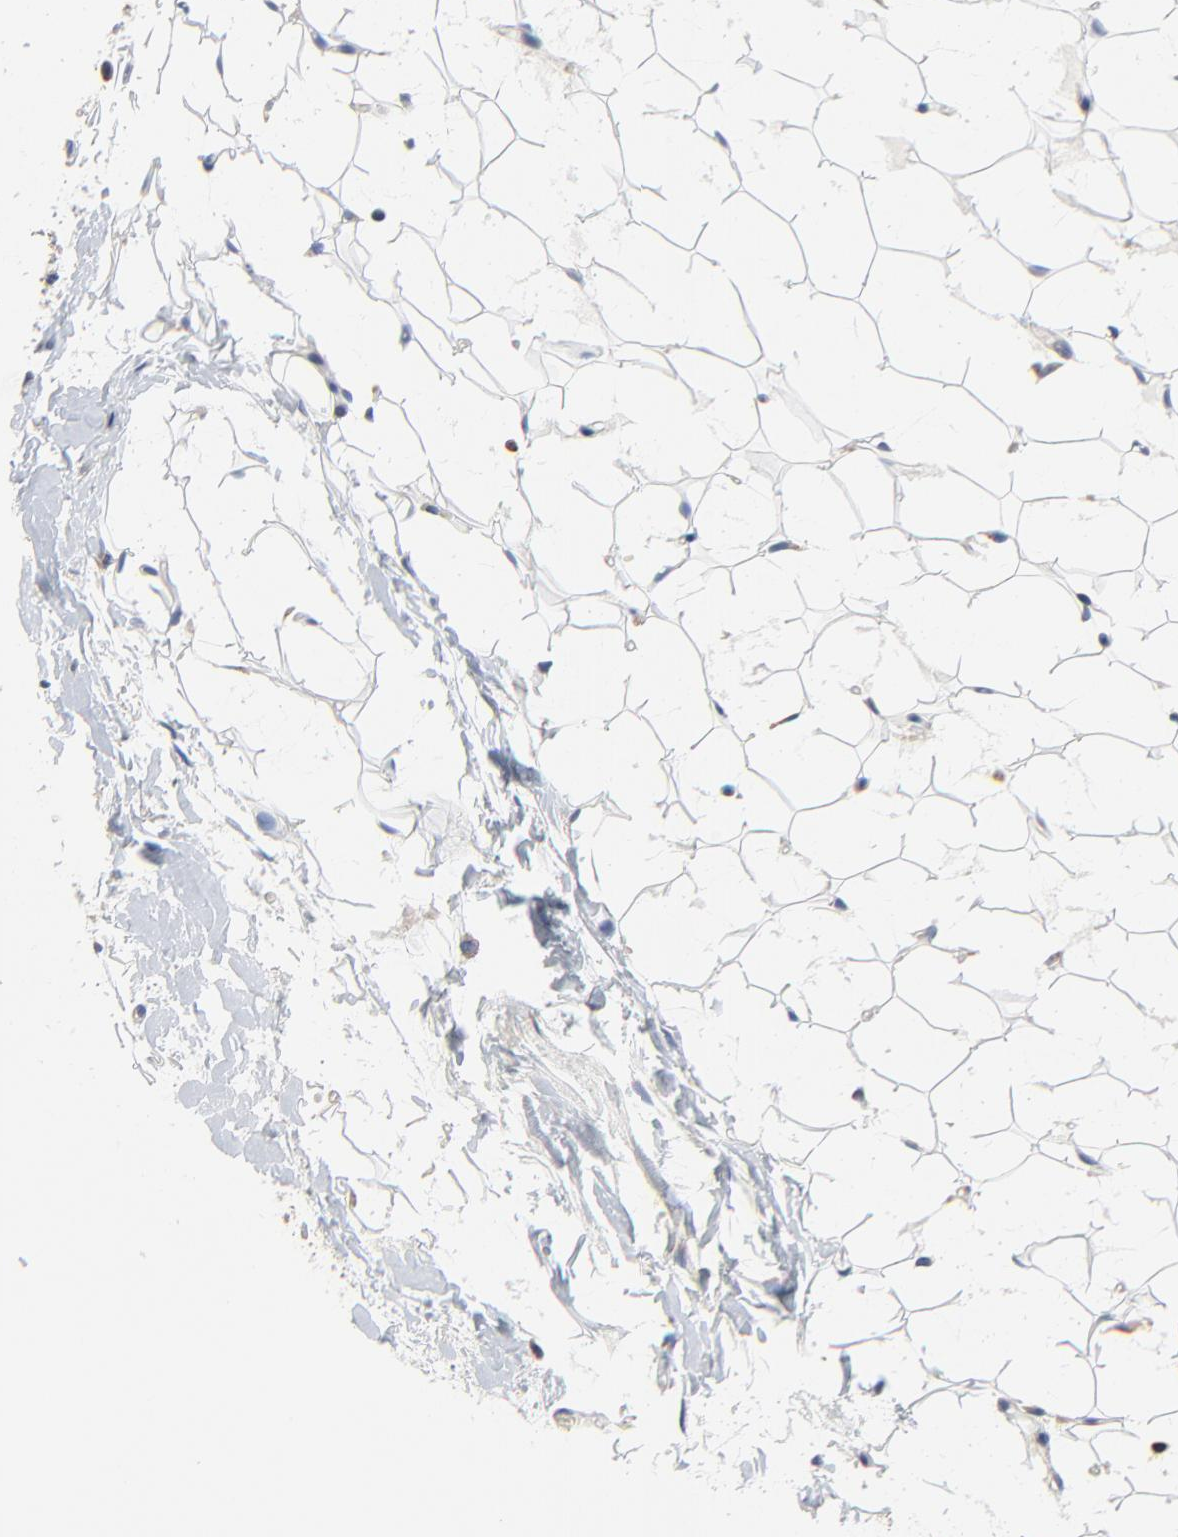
{"staining": {"intensity": "negative", "quantity": "none", "location": "none"}, "tissue": "breast cancer", "cell_type": "Tumor cells", "image_type": "cancer", "snomed": [{"axis": "morphology", "description": "Duct carcinoma"}, {"axis": "topography", "description": "Breast"}], "caption": "Protein analysis of intraductal carcinoma (breast) displays no significant staining in tumor cells. Nuclei are stained in blue.", "gene": "SKAP1", "patient": {"sex": "female", "age": 24}}